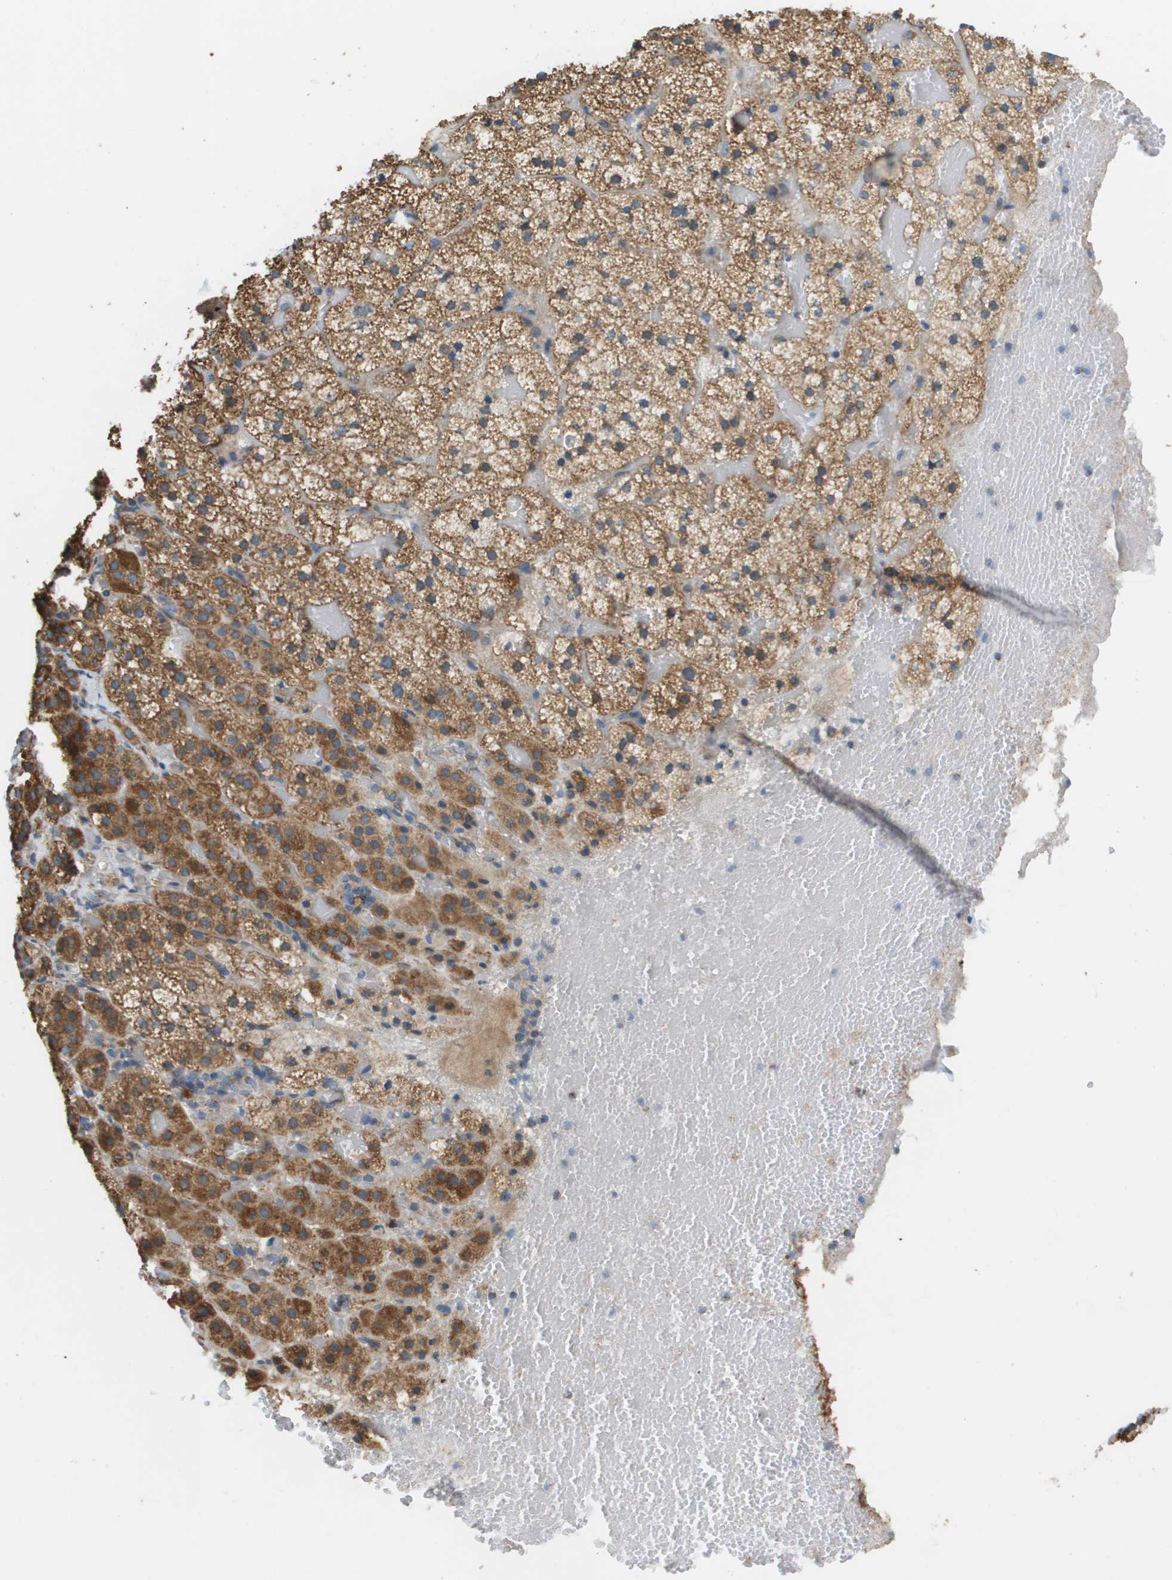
{"staining": {"intensity": "moderate", "quantity": ">75%", "location": "cytoplasmic/membranous"}, "tissue": "adrenal gland", "cell_type": "Glandular cells", "image_type": "normal", "snomed": [{"axis": "morphology", "description": "Normal tissue, NOS"}, {"axis": "topography", "description": "Adrenal gland"}], "caption": "DAB (3,3'-diaminobenzidine) immunohistochemical staining of normal adrenal gland exhibits moderate cytoplasmic/membranous protein staining in approximately >75% of glandular cells. The protein is stained brown, and the nuclei are stained in blue (DAB (3,3'-diaminobenzidine) IHC with brightfield microscopy, high magnification).", "gene": "NRK", "patient": {"sex": "female", "age": 59}}